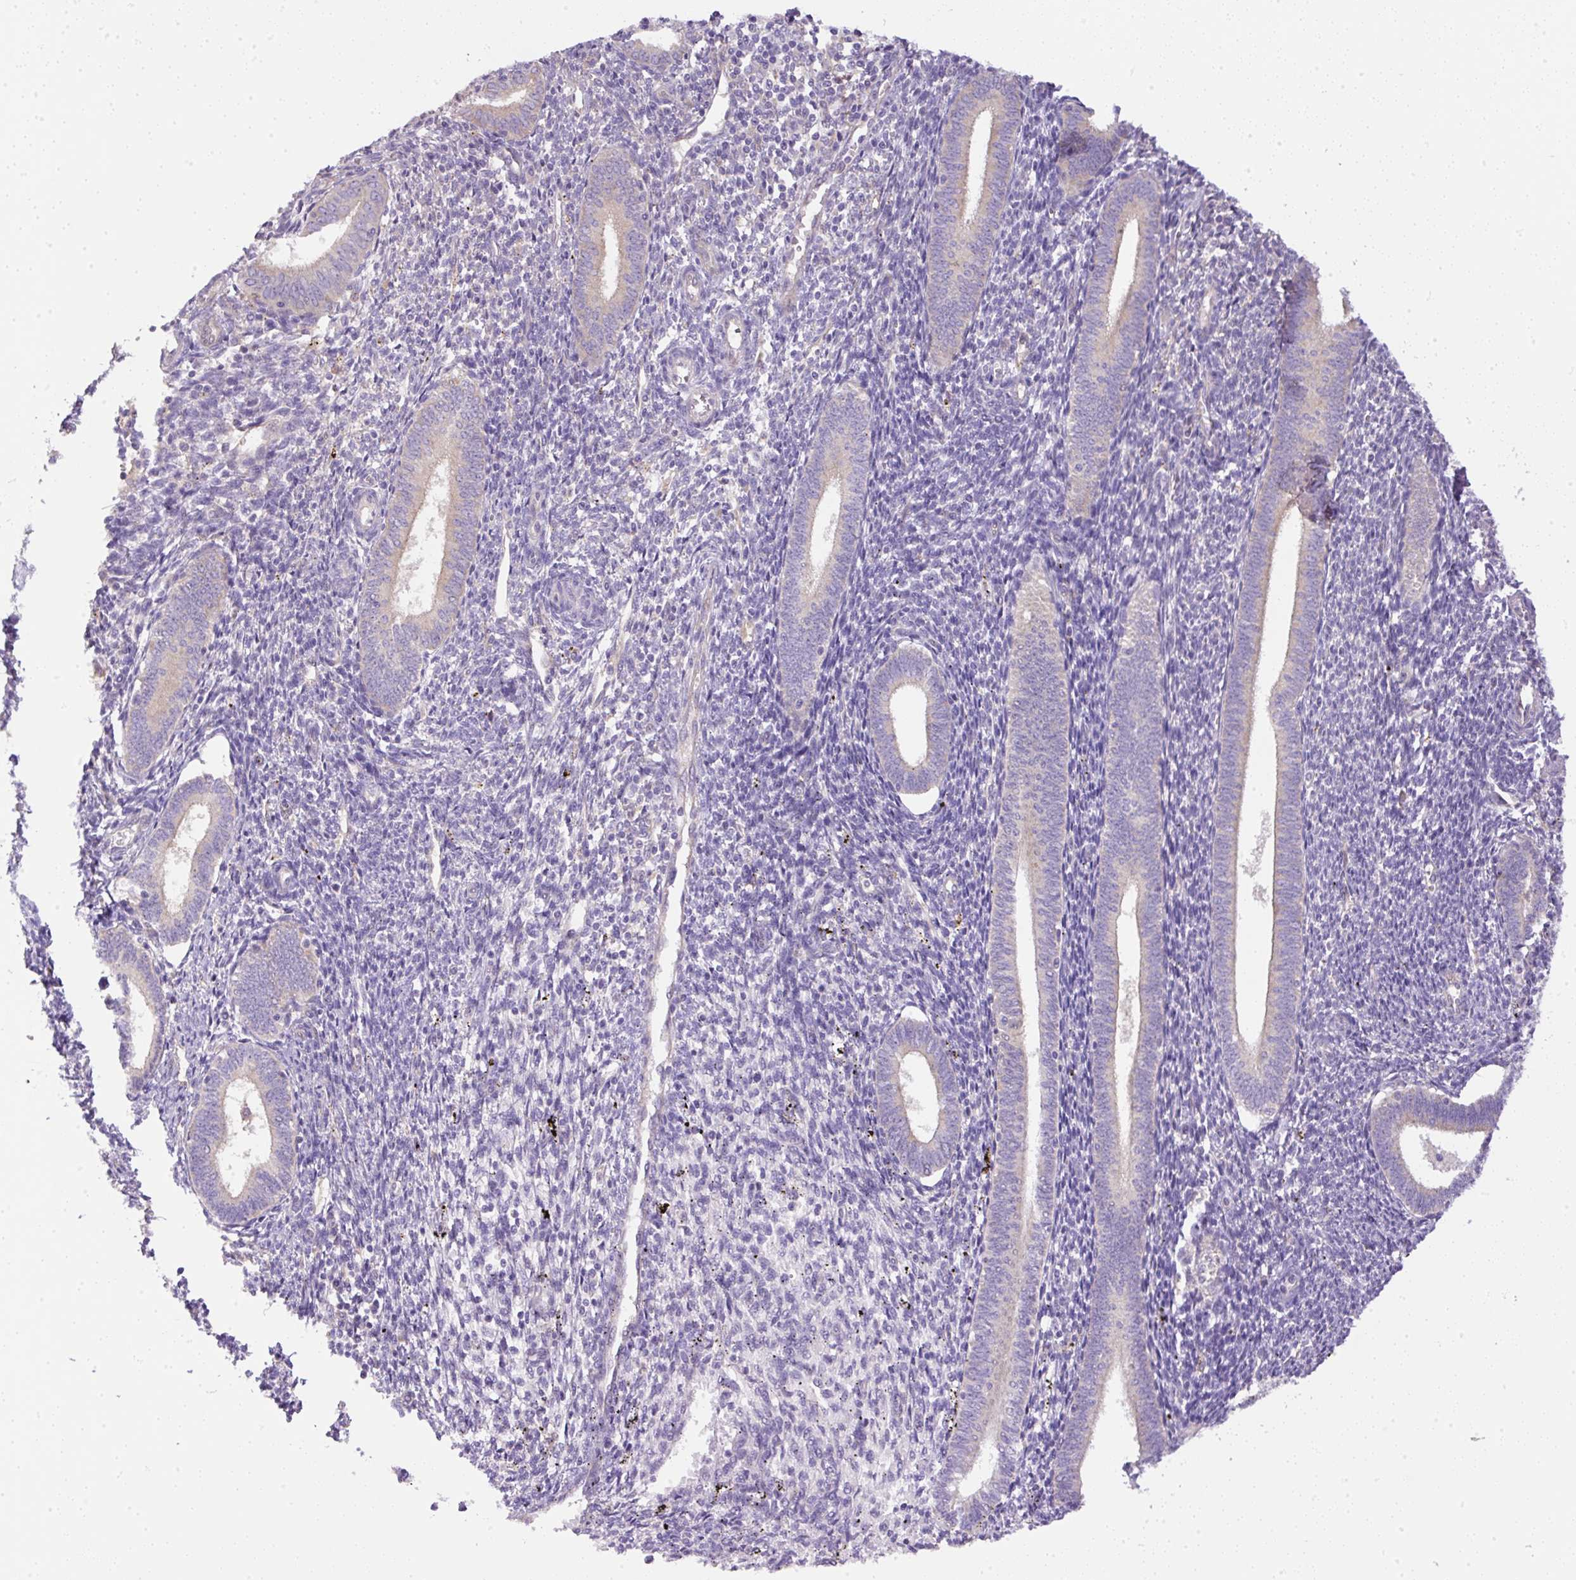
{"staining": {"intensity": "negative", "quantity": "none", "location": "none"}, "tissue": "endometrium", "cell_type": "Cells in endometrial stroma", "image_type": "normal", "snomed": [{"axis": "morphology", "description": "Normal tissue, NOS"}, {"axis": "topography", "description": "Endometrium"}], "caption": "DAB immunohistochemical staining of unremarkable human endometrium shows no significant expression in cells in endometrial stroma.", "gene": "DAPK1", "patient": {"sex": "female", "age": 41}}